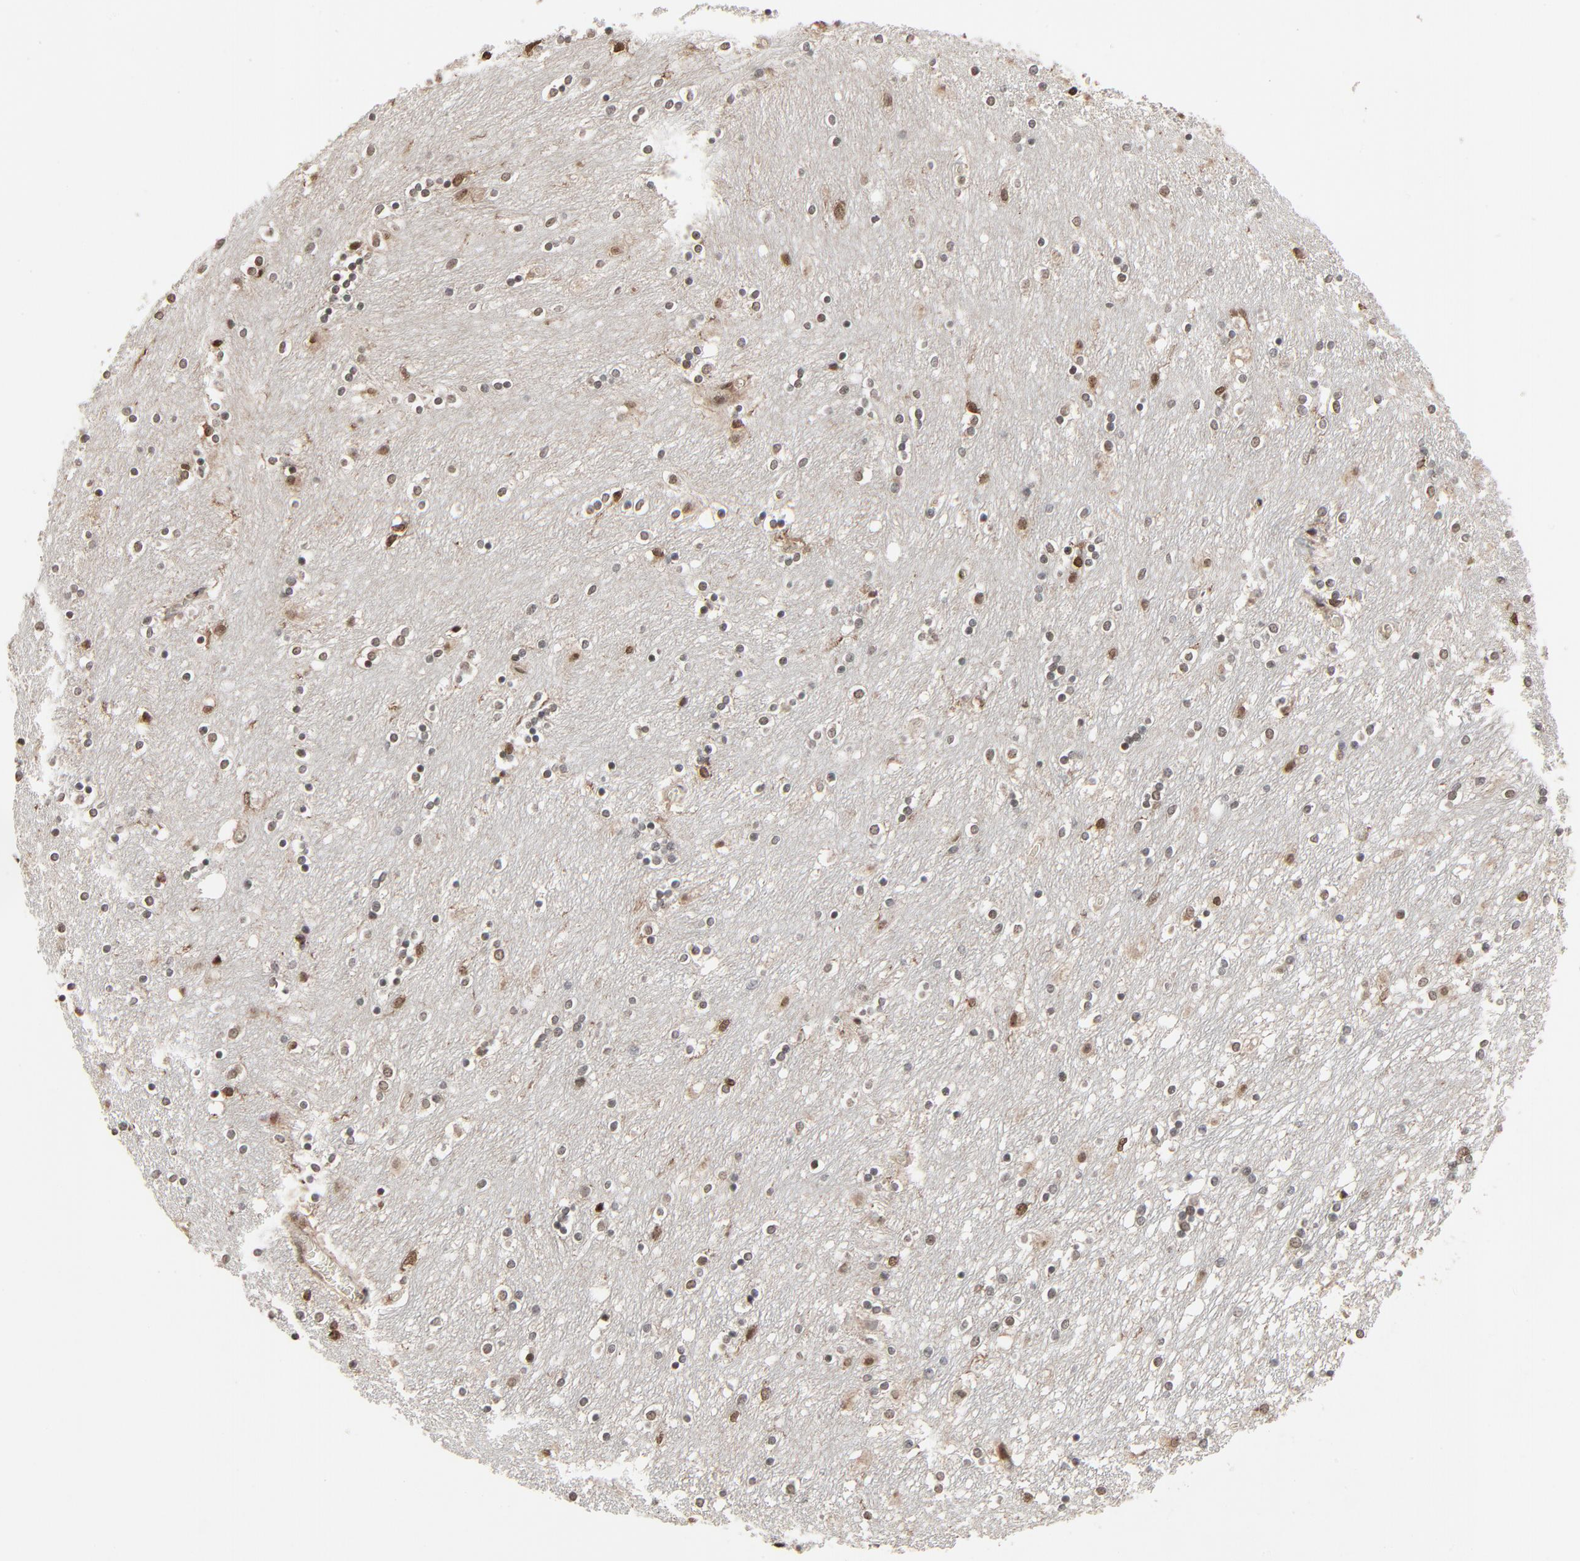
{"staining": {"intensity": "moderate", "quantity": "25%-75%", "location": "nuclear"}, "tissue": "caudate", "cell_type": "Glial cells", "image_type": "normal", "snomed": [{"axis": "morphology", "description": "Normal tissue, NOS"}, {"axis": "topography", "description": "Lateral ventricle wall"}], "caption": "Immunohistochemistry image of unremarkable human caudate stained for a protein (brown), which displays medium levels of moderate nuclear expression in approximately 25%-75% of glial cells.", "gene": "RPS6KA3", "patient": {"sex": "female", "age": 54}}